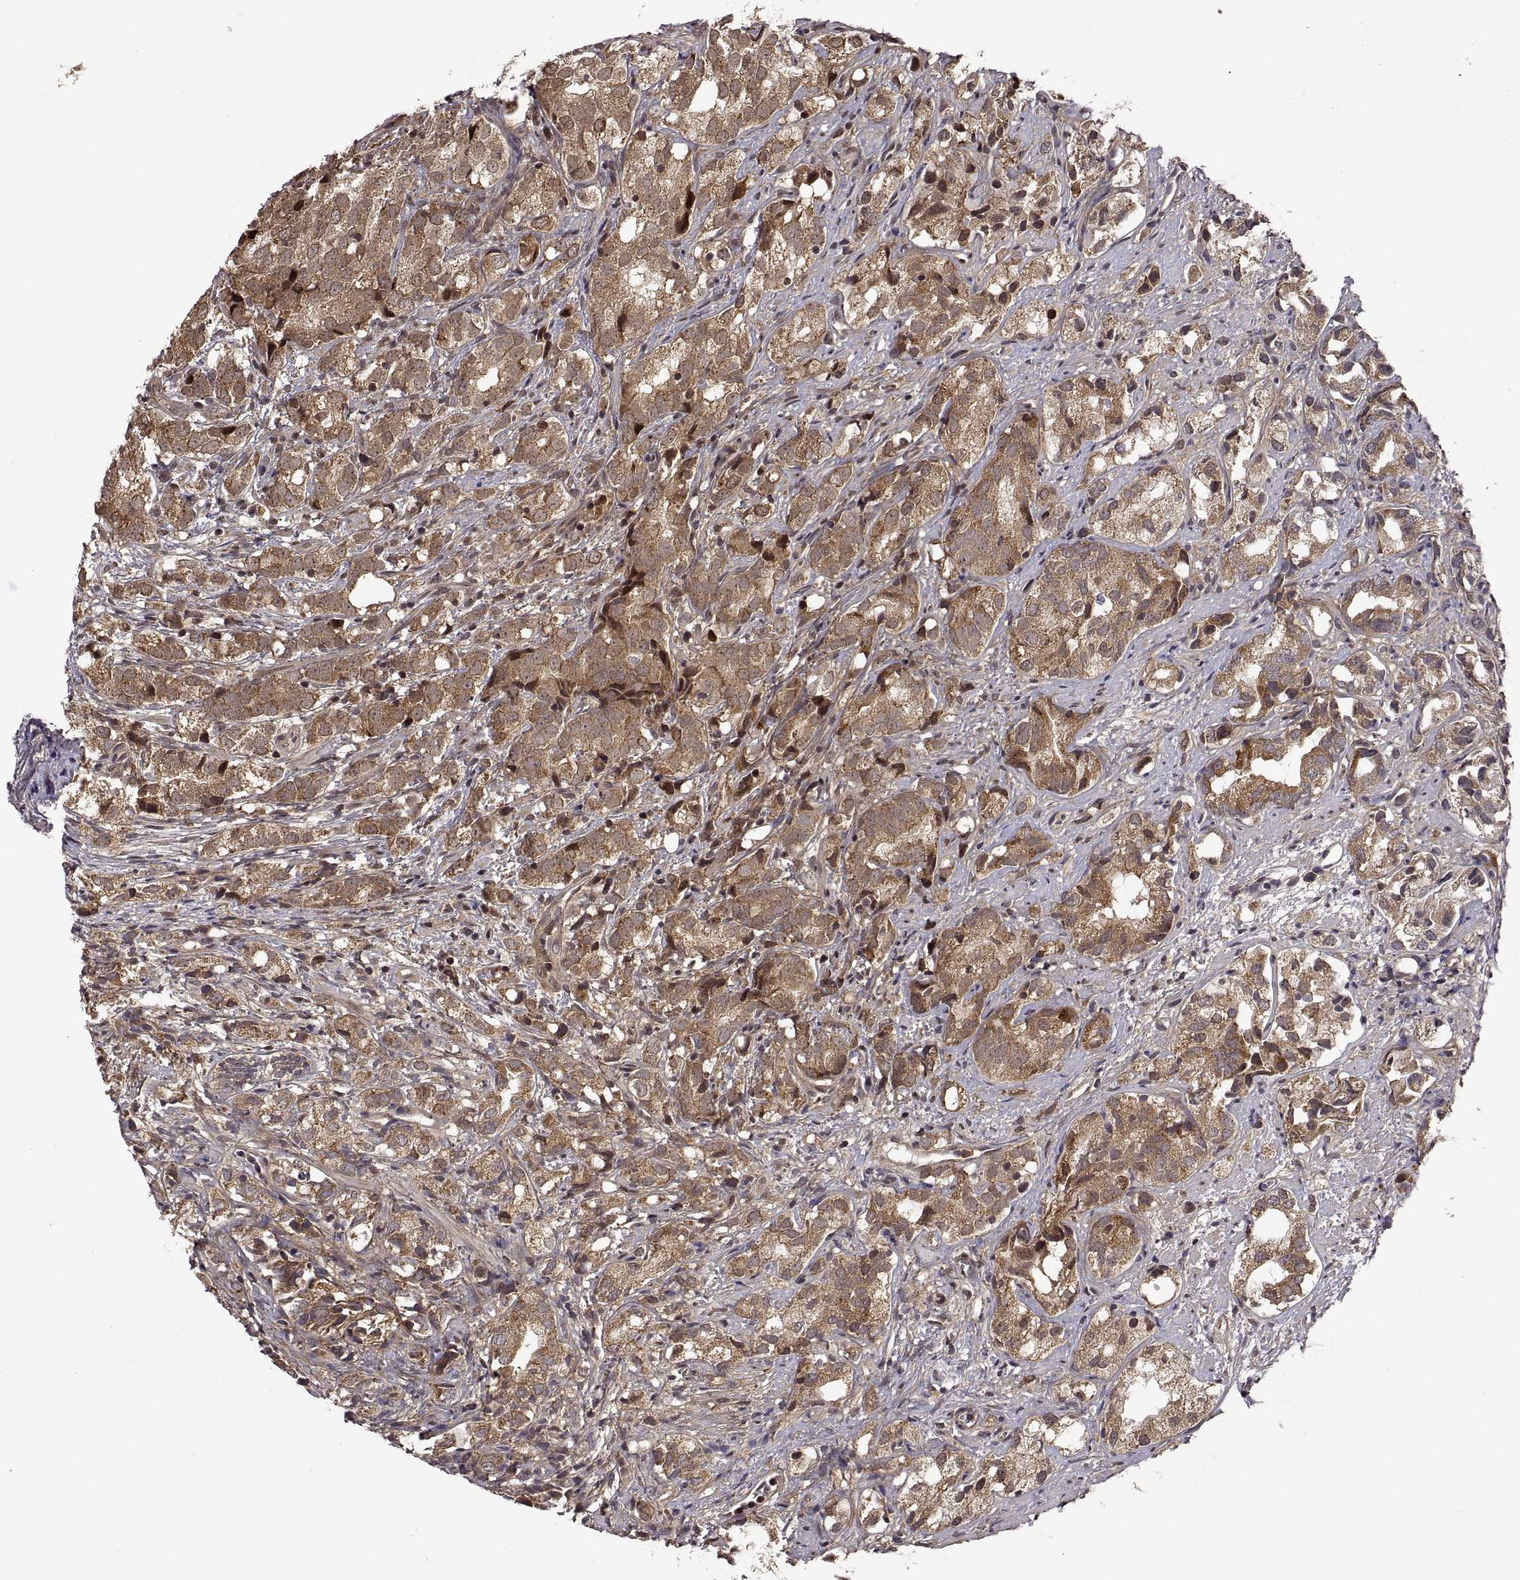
{"staining": {"intensity": "moderate", "quantity": "25%-75%", "location": "cytoplasmic/membranous"}, "tissue": "prostate cancer", "cell_type": "Tumor cells", "image_type": "cancer", "snomed": [{"axis": "morphology", "description": "Adenocarcinoma, High grade"}, {"axis": "topography", "description": "Prostate"}], "caption": "Prostate cancer (high-grade adenocarcinoma) stained with a brown dye reveals moderate cytoplasmic/membranous positive expression in about 25%-75% of tumor cells.", "gene": "ZNRF2", "patient": {"sex": "male", "age": 82}}